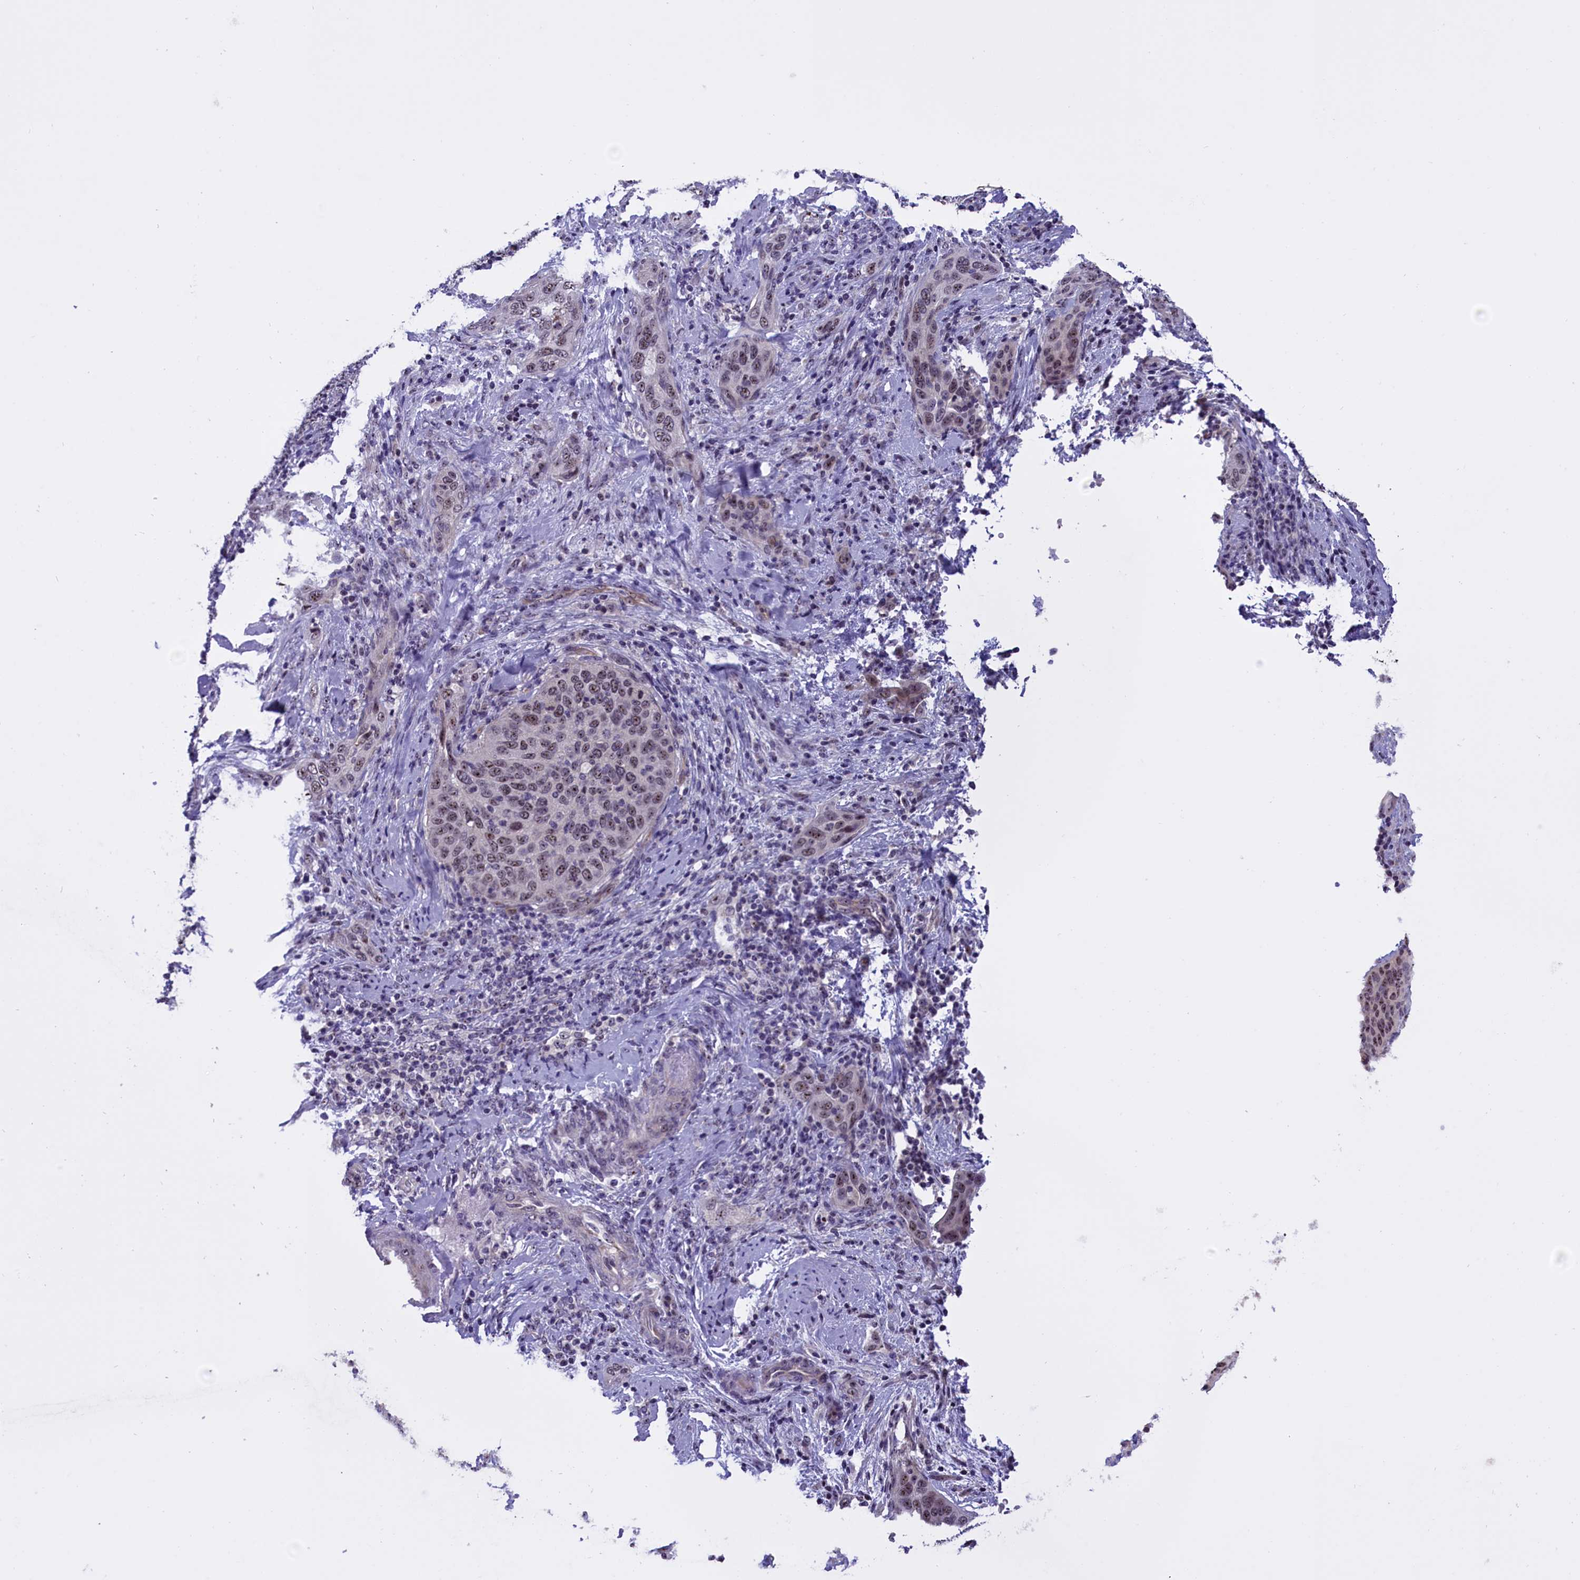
{"staining": {"intensity": "moderate", "quantity": ">75%", "location": "nuclear"}, "tissue": "cervical cancer", "cell_type": "Tumor cells", "image_type": "cancer", "snomed": [{"axis": "morphology", "description": "Squamous cell carcinoma, NOS"}, {"axis": "topography", "description": "Cervix"}], "caption": "A histopathology image showing moderate nuclear staining in about >75% of tumor cells in squamous cell carcinoma (cervical), as visualized by brown immunohistochemical staining.", "gene": "TBL3", "patient": {"sex": "female", "age": 60}}